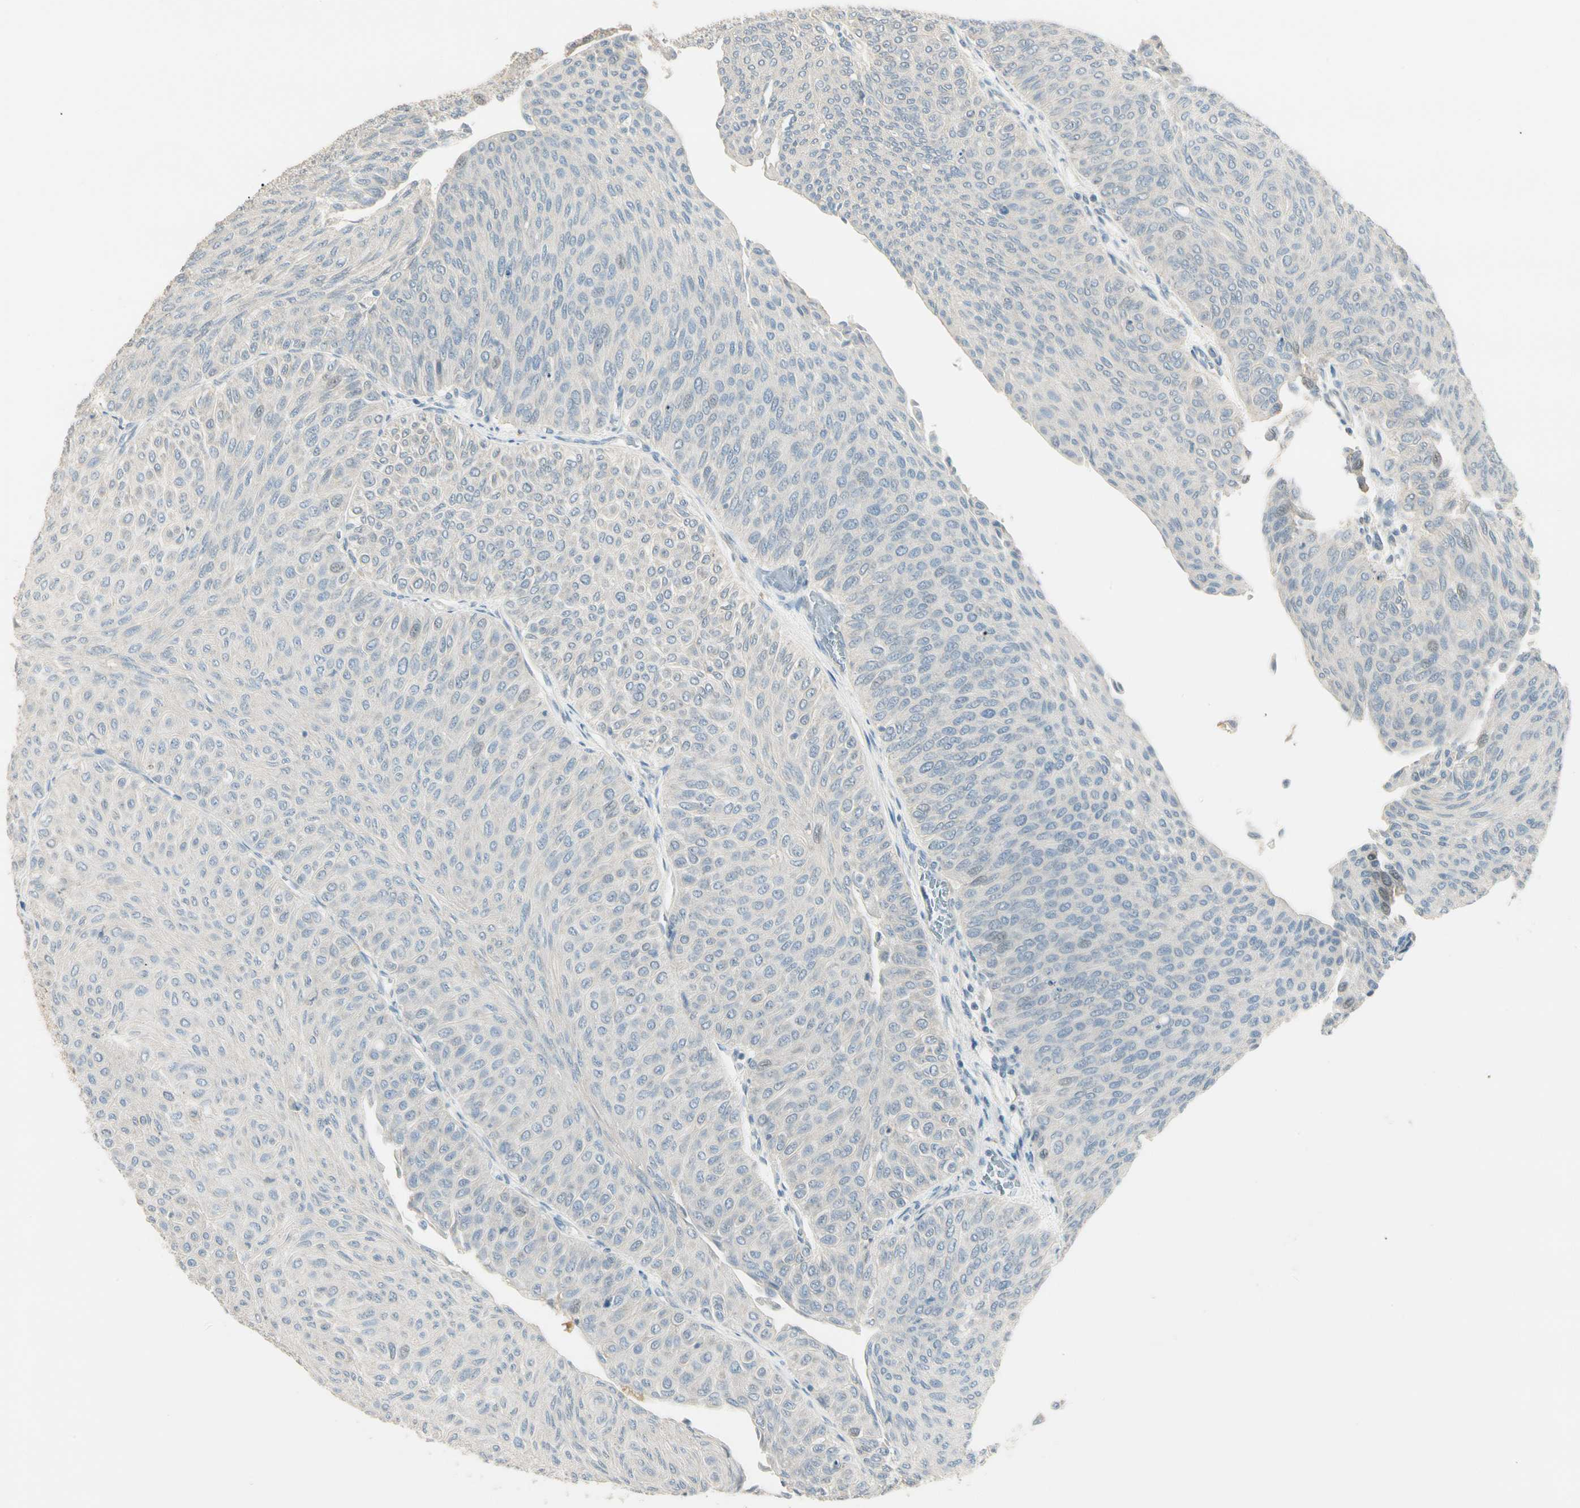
{"staining": {"intensity": "negative", "quantity": "none", "location": "none"}, "tissue": "urothelial cancer", "cell_type": "Tumor cells", "image_type": "cancer", "snomed": [{"axis": "morphology", "description": "Urothelial carcinoma, Low grade"}, {"axis": "topography", "description": "Urinary bladder"}], "caption": "Immunohistochemical staining of human urothelial cancer demonstrates no significant staining in tumor cells. (Brightfield microscopy of DAB immunohistochemistry (IHC) at high magnification).", "gene": "GNE", "patient": {"sex": "male", "age": 78}}